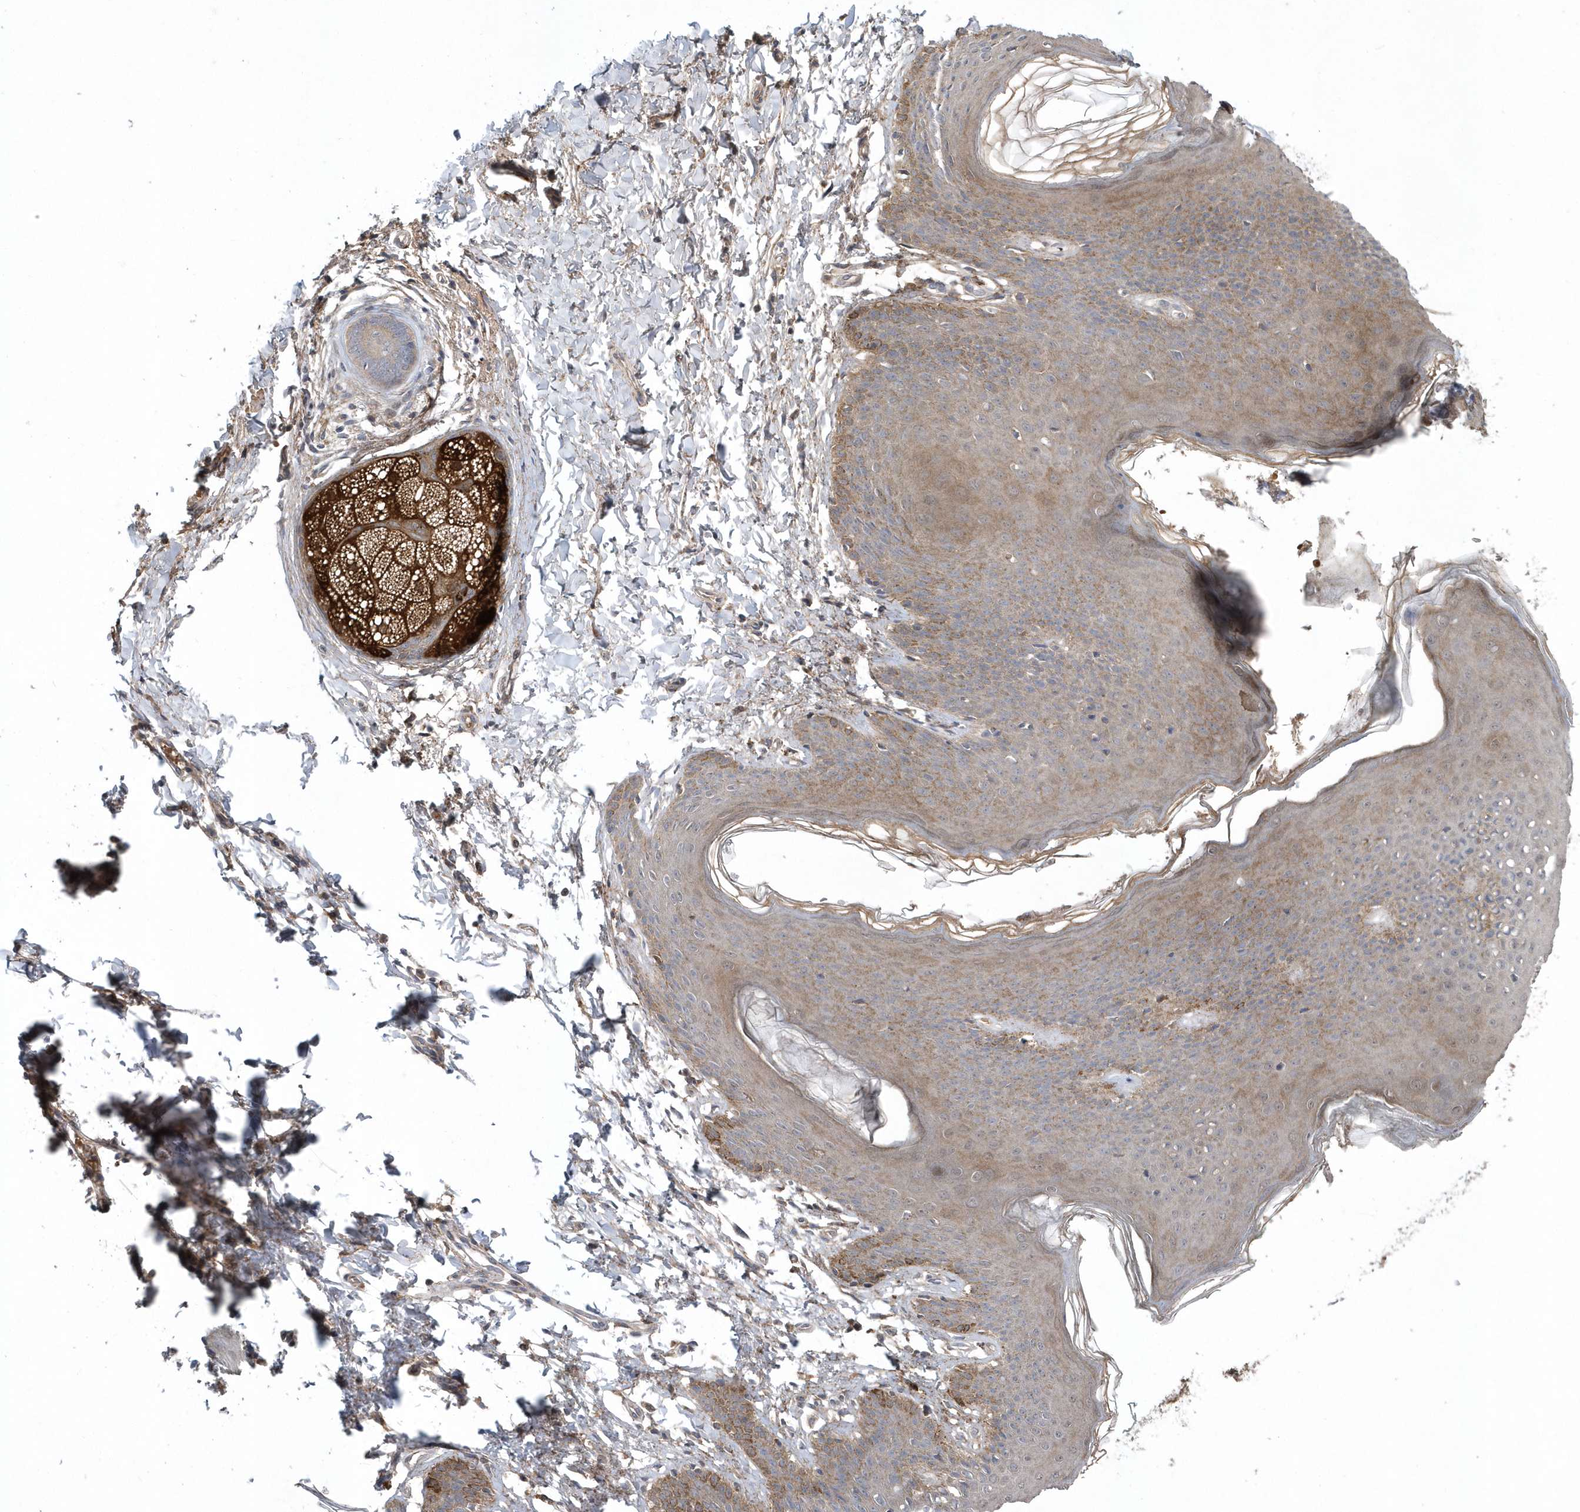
{"staining": {"intensity": "moderate", "quantity": "25%-75%", "location": "cytoplasmic/membranous"}, "tissue": "skin", "cell_type": "Epidermal cells", "image_type": "normal", "snomed": [{"axis": "morphology", "description": "Normal tissue, NOS"}, {"axis": "topography", "description": "Vulva"}], "caption": "Moderate cytoplasmic/membranous staining is appreciated in approximately 25%-75% of epidermal cells in benign skin.", "gene": "HMGCS1", "patient": {"sex": "female", "age": 66}}